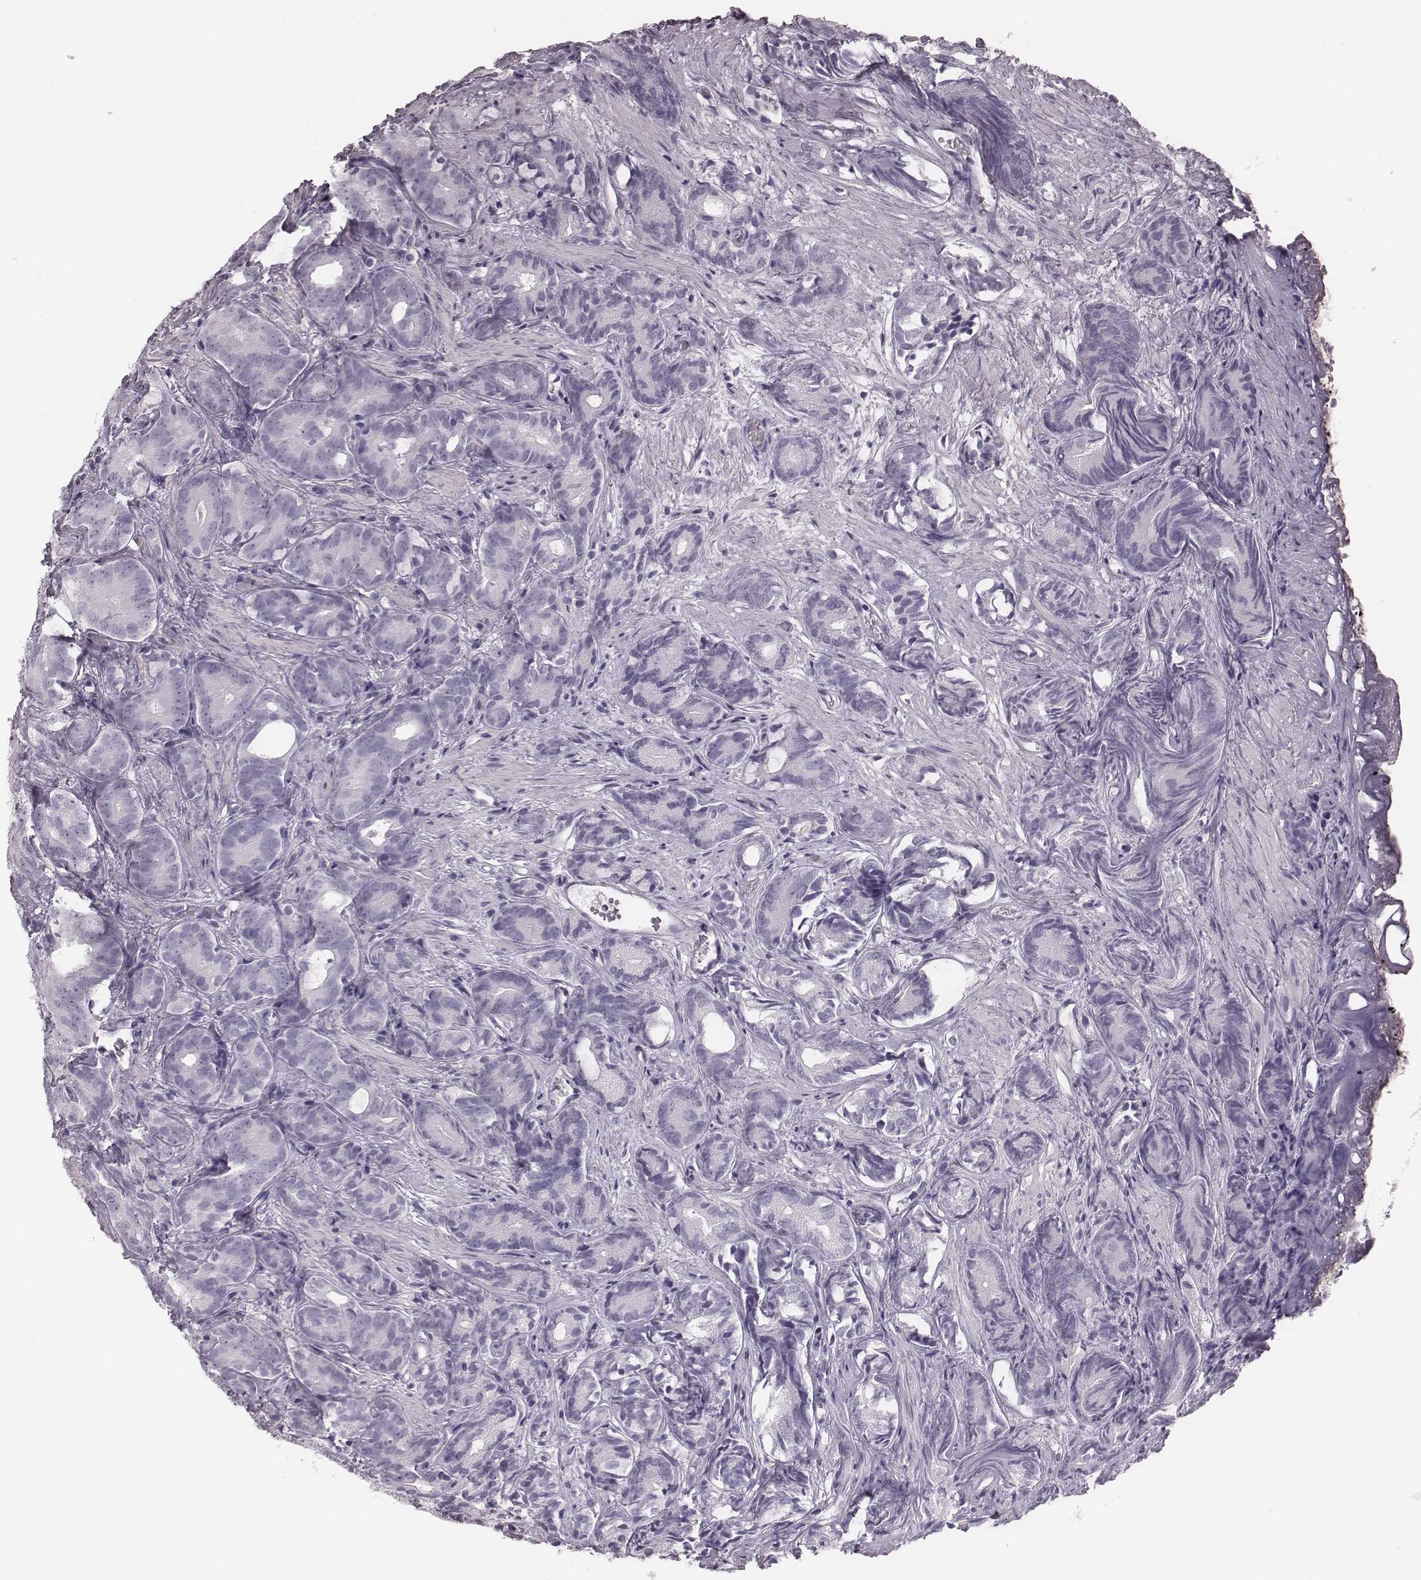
{"staining": {"intensity": "negative", "quantity": "none", "location": "none"}, "tissue": "prostate cancer", "cell_type": "Tumor cells", "image_type": "cancer", "snomed": [{"axis": "morphology", "description": "Adenocarcinoma, High grade"}, {"axis": "topography", "description": "Prostate"}], "caption": "This image is of adenocarcinoma (high-grade) (prostate) stained with immunohistochemistry to label a protein in brown with the nuclei are counter-stained blue. There is no positivity in tumor cells.", "gene": "KRT74", "patient": {"sex": "male", "age": 84}}